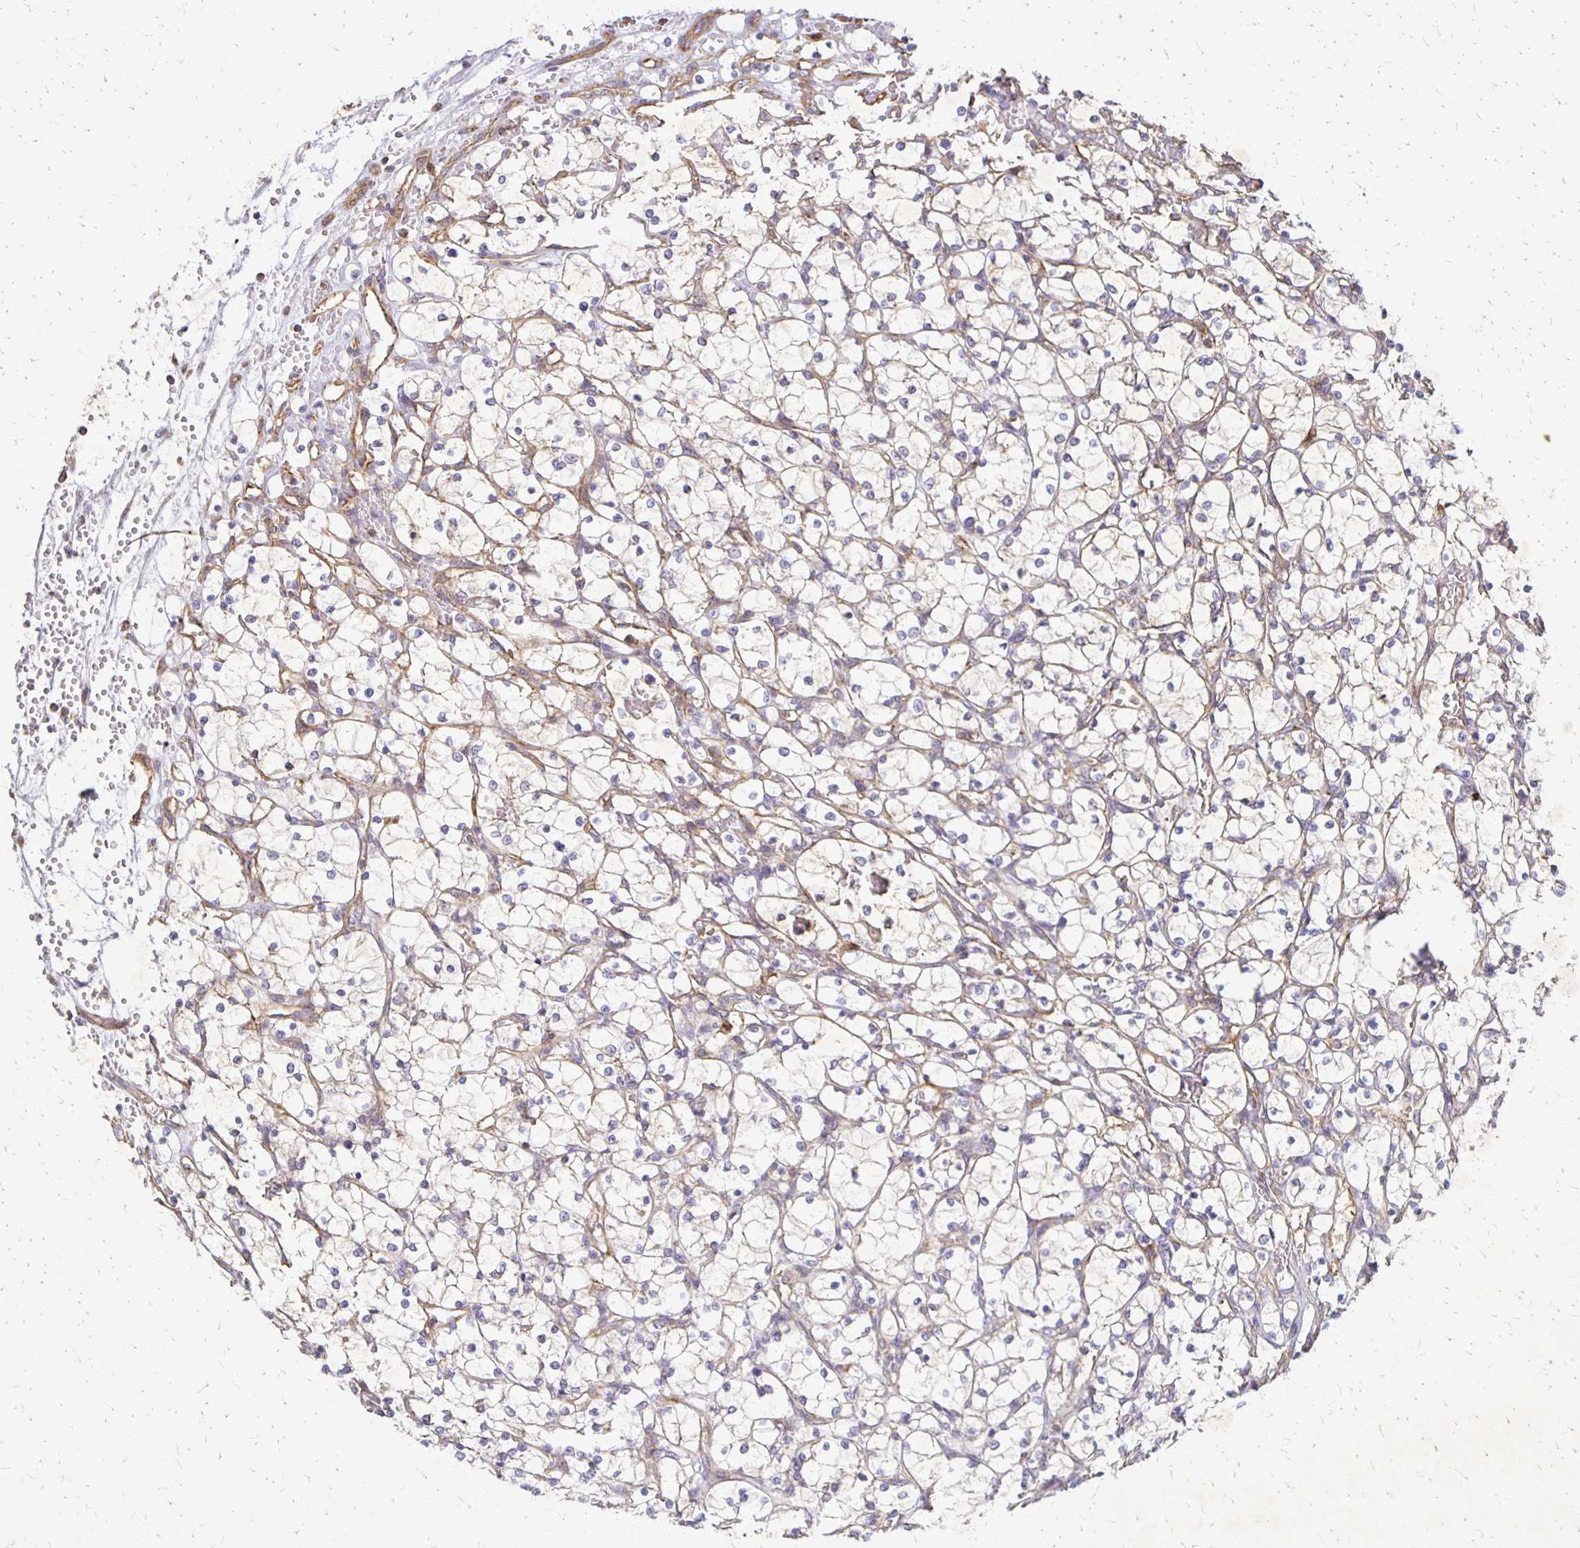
{"staining": {"intensity": "weak", "quantity": "25%-75%", "location": "cytoplasmic/membranous"}, "tissue": "renal cancer", "cell_type": "Tumor cells", "image_type": "cancer", "snomed": [{"axis": "morphology", "description": "Adenocarcinoma, NOS"}, {"axis": "topography", "description": "Kidney"}], "caption": "Protein expression analysis of human renal adenocarcinoma reveals weak cytoplasmic/membranous staining in about 25%-75% of tumor cells. The staining is performed using DAB brown chromogen to label protein expression. The nuclei are counter-stained blue using hematoxylin.", "gene": "EIF4EBP2", "patient": {"sex": "female", "age": 69}}